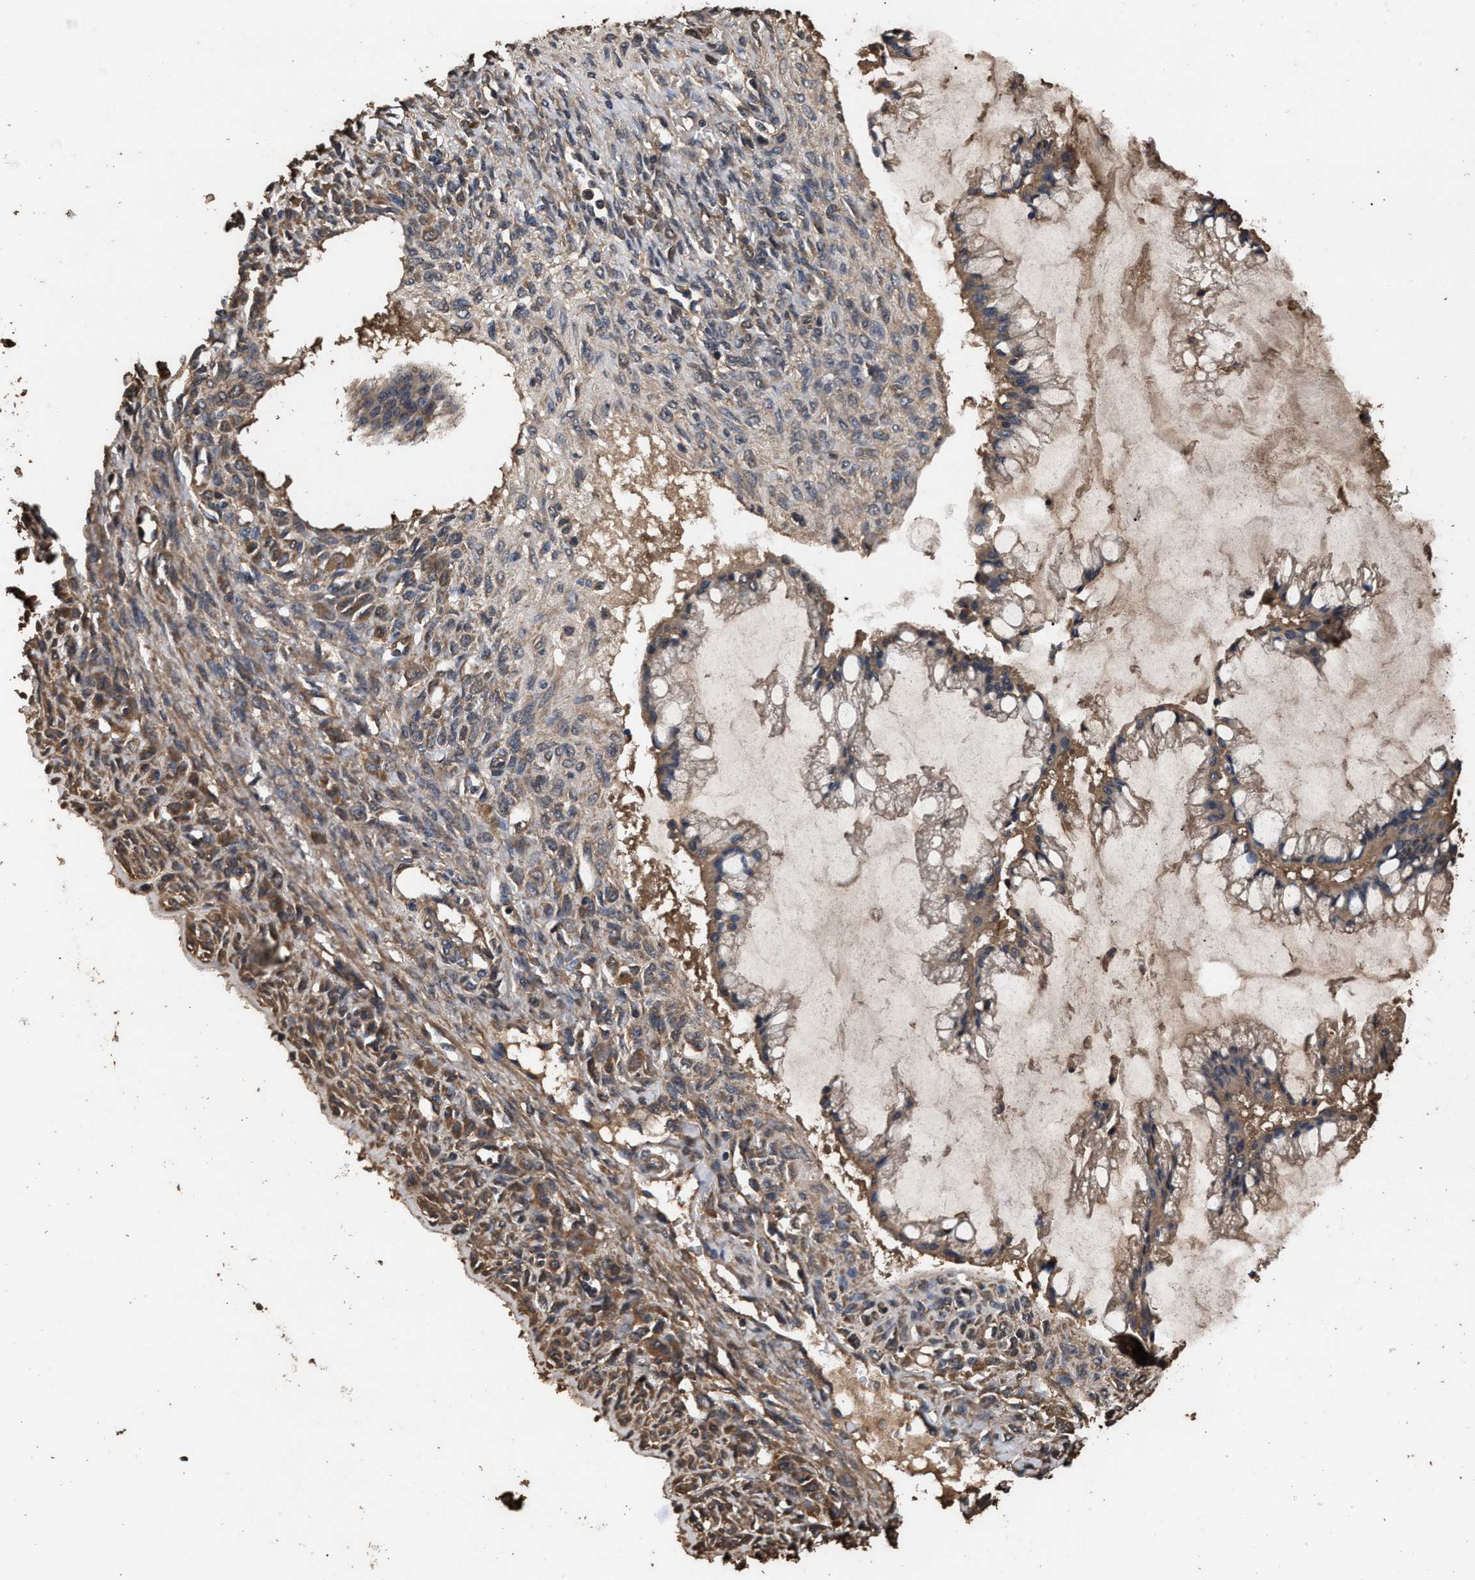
{"staining": {"intensity": "moderate", "quantity": ">75%", "location": "cytoplasmic/membranous"}, "tissue": "ovarian cancer", "cell_type": "Tumor cells", "image_type": "cancer", "snomed": [{"axis": "morphology", "description": "Cystadenocarcinoma, mucinous, NOS"}, {"axis": "topography", "description": "Ovary"}], "caption": "Brown immunohistochemical staining in human ovarian mucinous cystadenocarcinoma exhibits moderate cytoplasmic/membranous positivity in about >75% of tumor cells.", "gene": "KYAT1", "patient": {"sex": "female", "age": 73}}